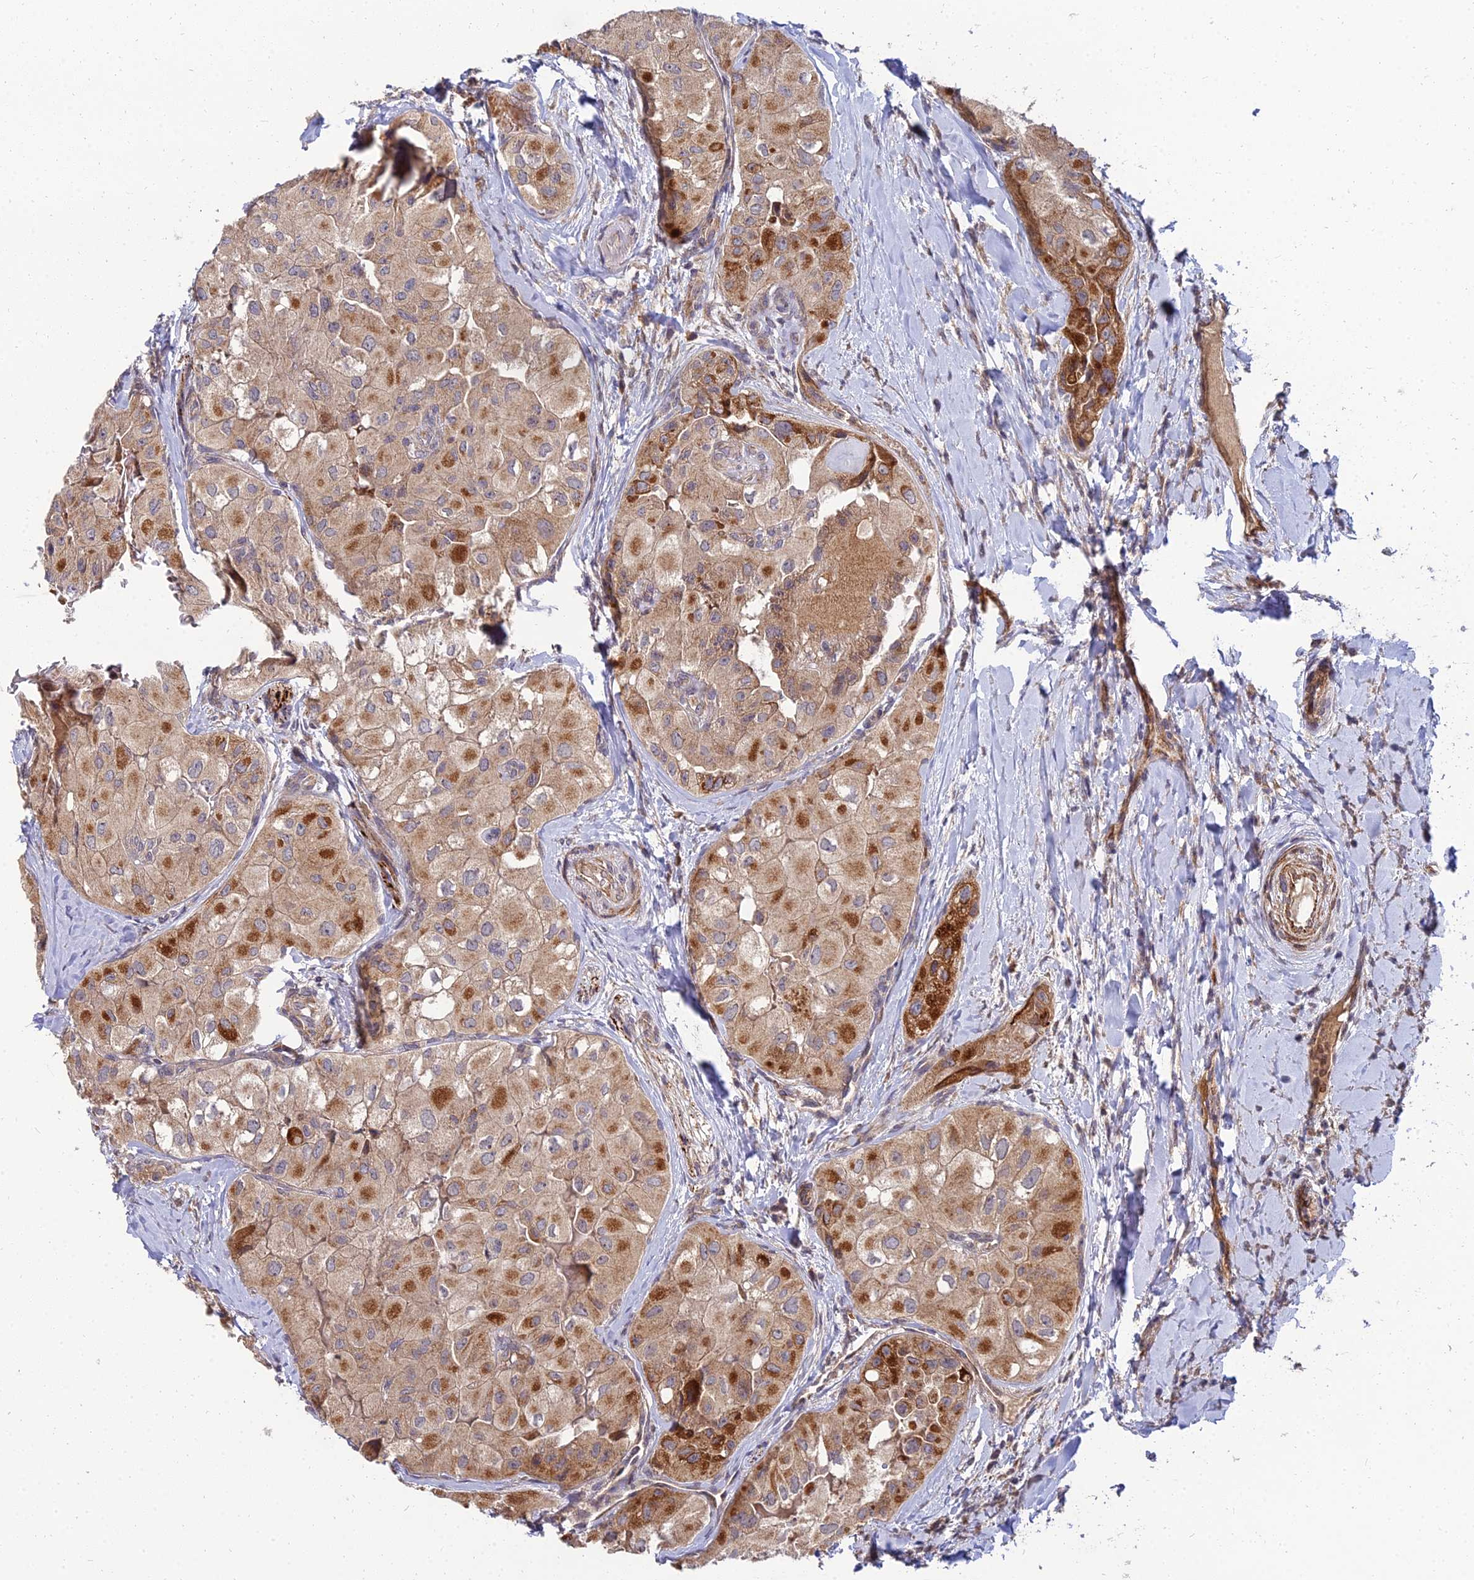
{"staining": {"intensity": "moderate", "quantity": ">75%", "location": "cytoplasmic/membranous"}, "tissue": "thyroid cancer", "cell_type": "Tumor cells", "image_type": "cancer", "snomed": [{"axis": "morphology", "description": "Normal tissue, NOS"}, {"axis": "morphology", "description": "Papillary adenocarcinoma, NOS"}, {"axis": "topography", "description": "Thyroid gland"}], "caption": "Papillary adenocarcinoma (thyroid) stained with IHC demonstrates moderate cytoplasmic/membranous staining in approximately >75% of tumor cells.", "gene": "NPY", "patient": {"sex": "female", "age": 59}}